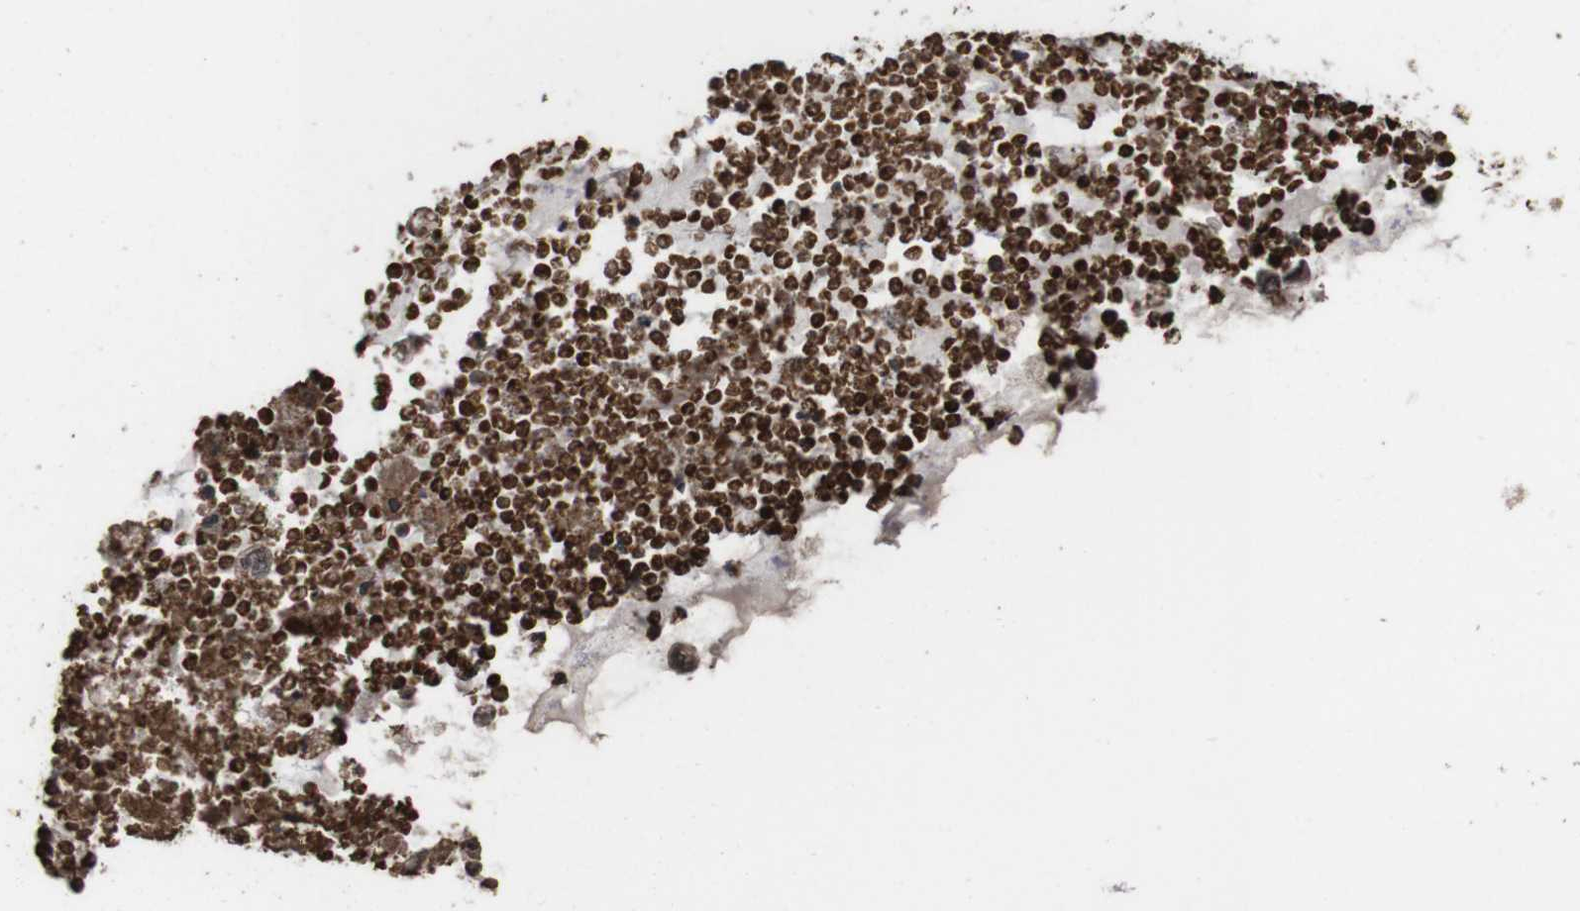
{"staining": {"intensity": "moderate", "quantity": ">75%", "location": "cytoplasmic/membranous,nuclear"}, "tissue": "ovarian cancer", "cell_type": "Tumor cells", "image_type": "cancer", "snomed": [{"axis": "morphology", "description": "Cystadenocarcinoma, mucinous, NOS"}, {"axis": "topography", "description": "Ovary"}], "caption": "A medium amount of moderate cytoplasmic/membranous and nuclear staining is identified in about >75% of tumor cells in ovarian cancer tissue.", "gene": "RRAS2", "patient": {"sex": "female", "age": 80}}